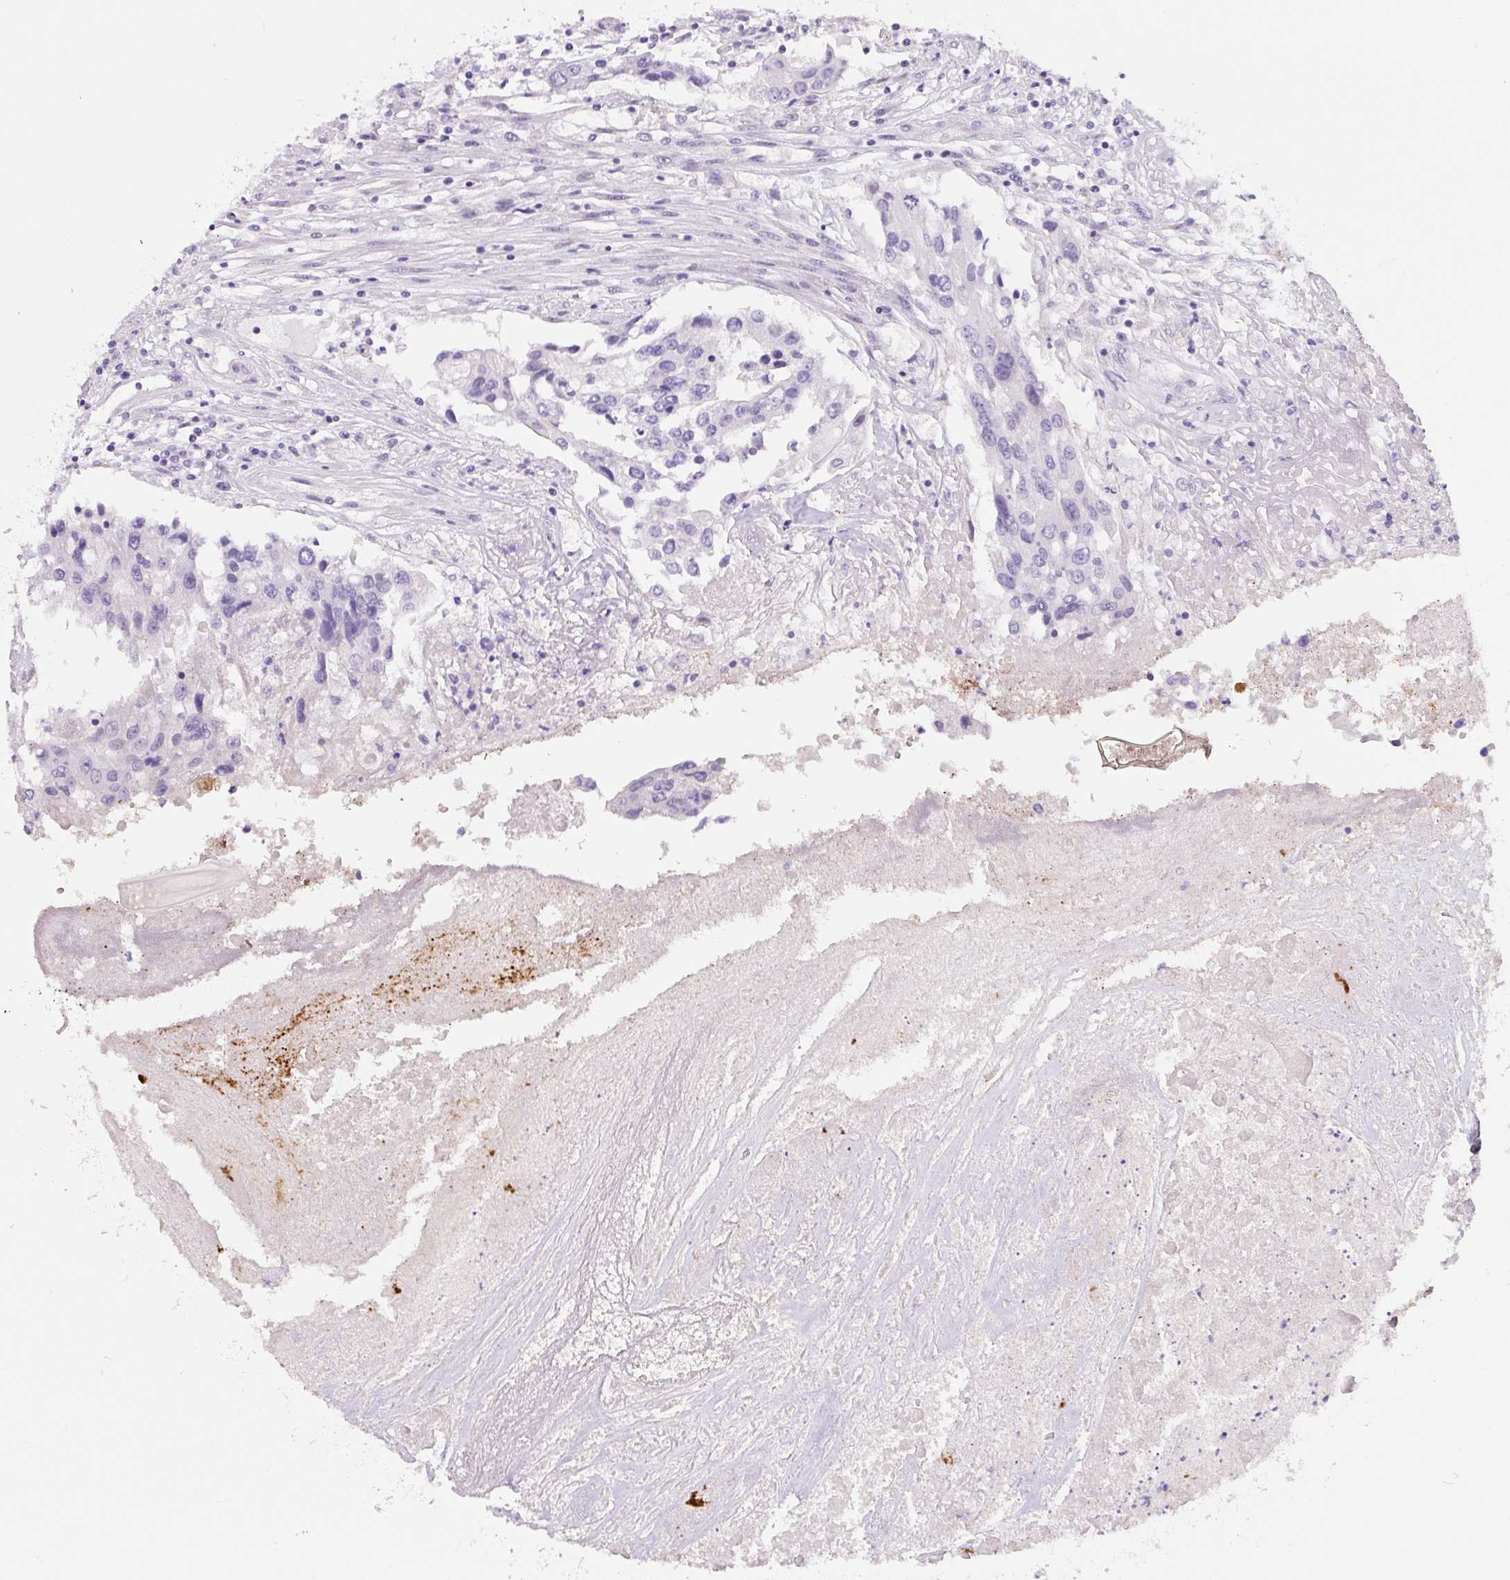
{"staining": {"intensity": "negative", "quantity": "none", "location": "none"}, "tissue": "colorectal cancer", "cell_type": "Tumor cells", "image_type": "cancer", "snomed": [{"axis": "morphology", "description": "Adenocarcinoma, NOS"}, {"axis": "topography", "description": "Colon"}], "caption": "A high-resolution photomicrograph shows IHC staining of colorectal cancer, which exhibits no significant expression in tumor cells.", "gene": "CCL25", "patient": {"sex": "male", "age": 77}}